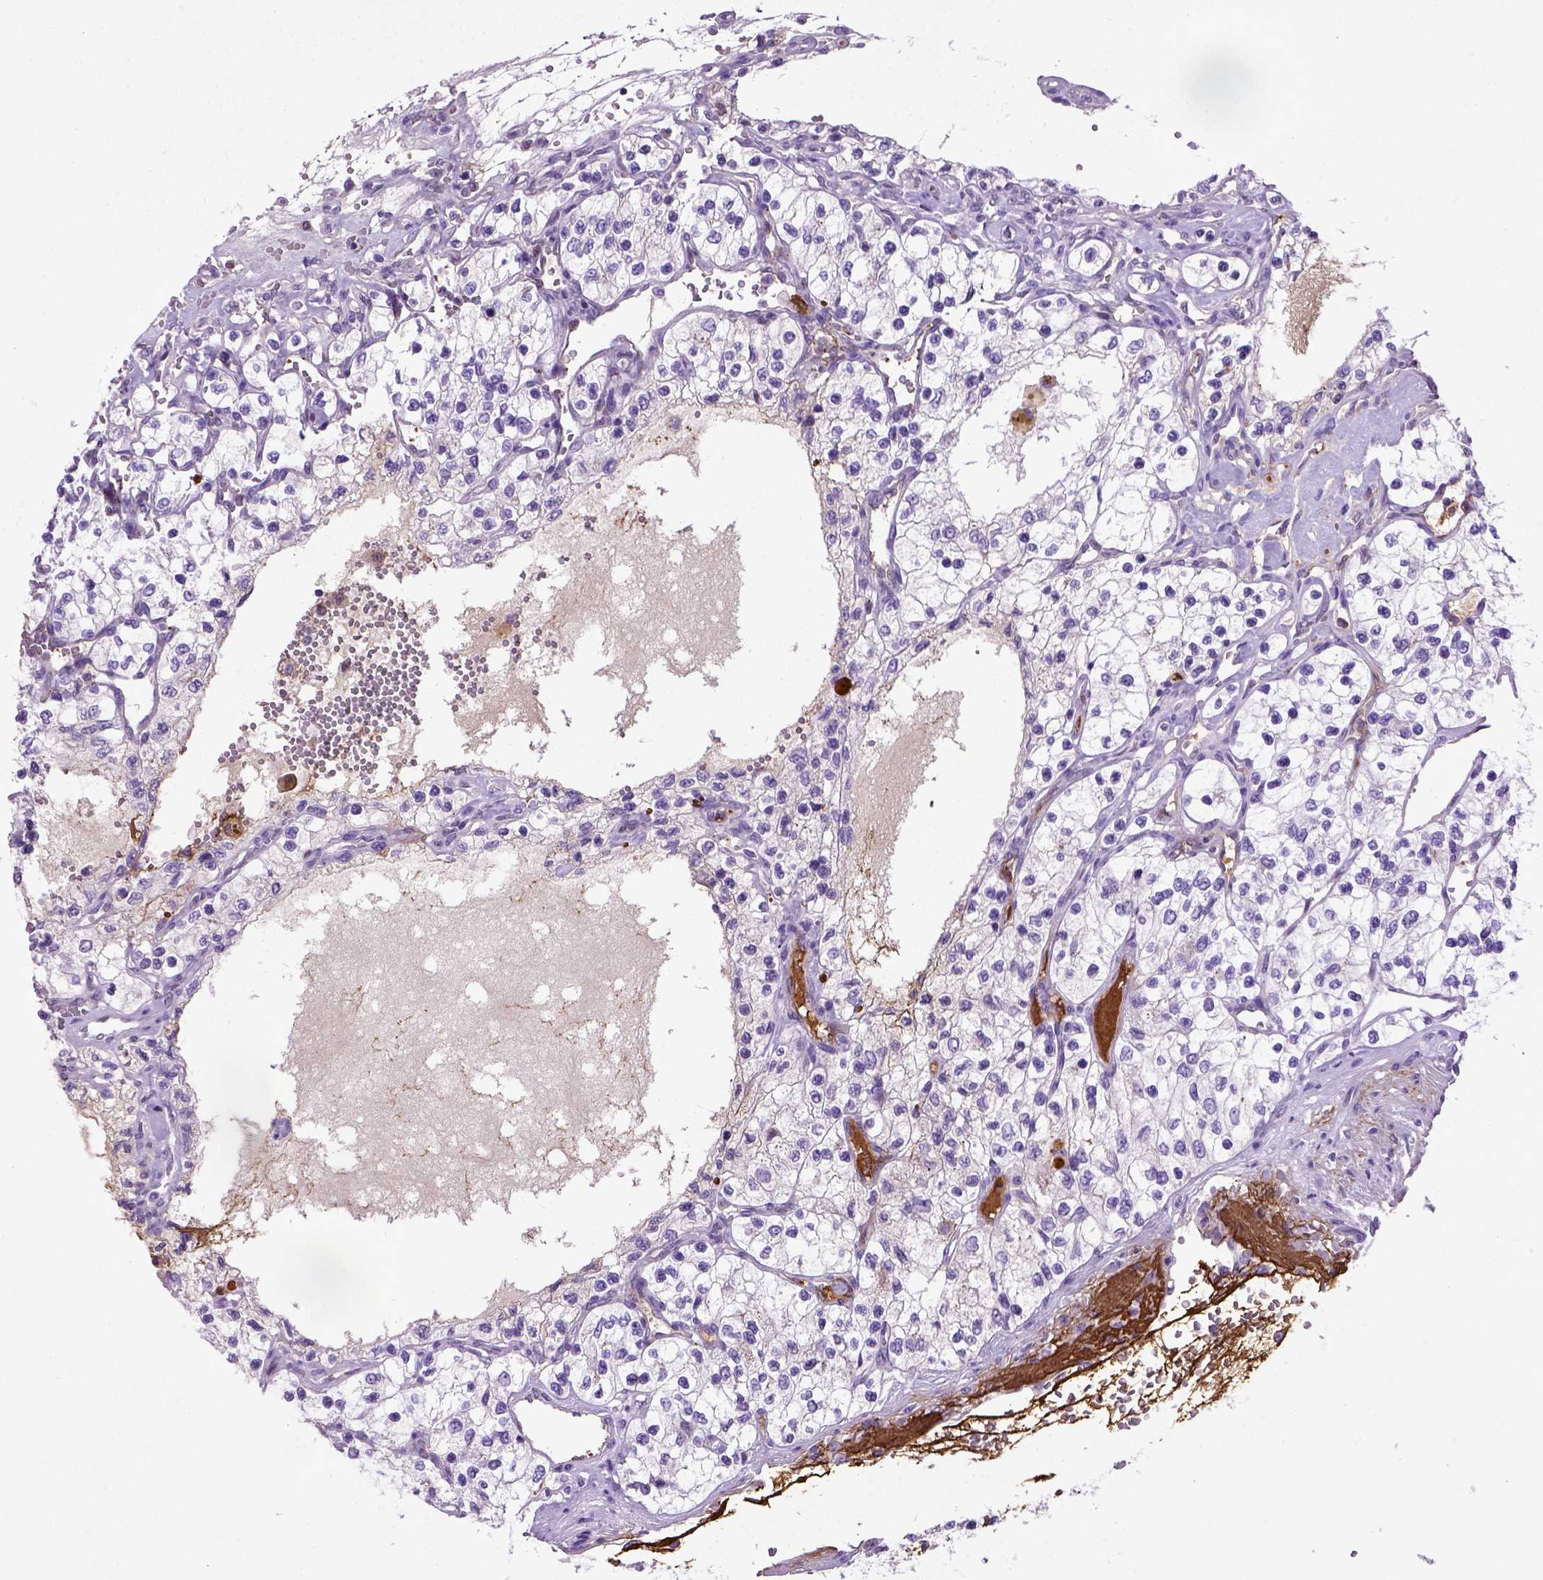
{"staining": {"intensity": "negative", "quantity": "none", "location": "none"}, "tissue": "renal cancer", "cell_type": "Tumor cells", "image_type": "cancer", "snomed": [{"axis": "morphology", "description": "Adenocarcinoma, NOS"}, {"axis": "topography", "description": "Kidney"}], "caption": "A micrograph of renal adenocarcinoma stained for a protein displays no brown staining in tumor cells.", "gene": "ADAMTS8", "patient": {"sex": "female", "age": 69}}